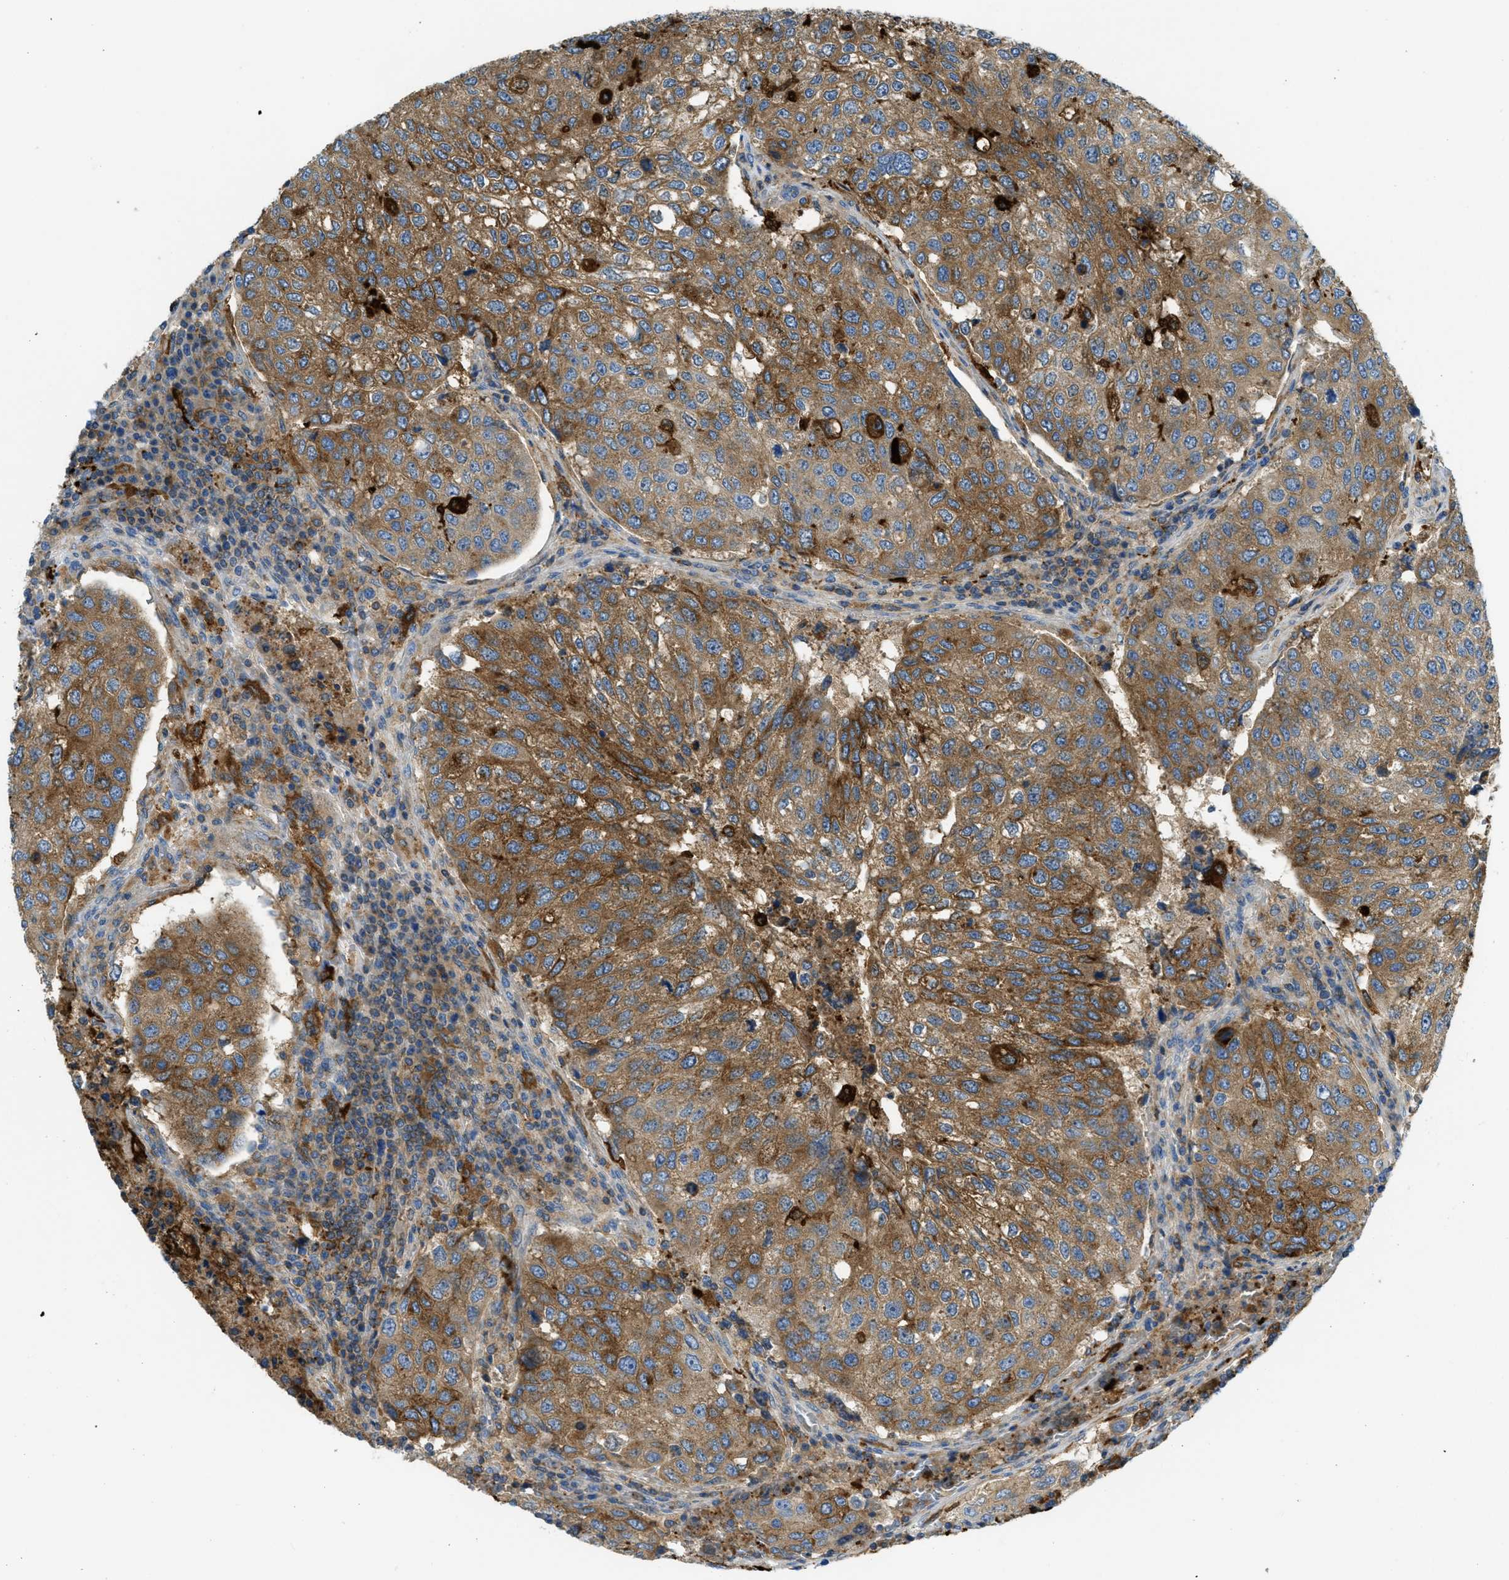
{"staining": {"intensity": "moderate", "quantity": ">75%", "location": "cytoplasmic/membranous"}, "tissue": "urothelial cancer", "cell_type": "Tumor cells", "image_type": "cancer", "snomed": [{"axis": "morphology", "description": "Urothelial carcinoma, High grade"}, {"axis": "topography", "description": "Lymph node"}, {"axis": "topography", "description": "Urinary bladder"}], "caption": "A medium amount of moderate cytoplasmic/membranous positivity is seen in approximately >75% of tumor cells in urothelial cancer tissue.", "gene": "RFFL", "patient": {"sex": "male", "age": 51}}